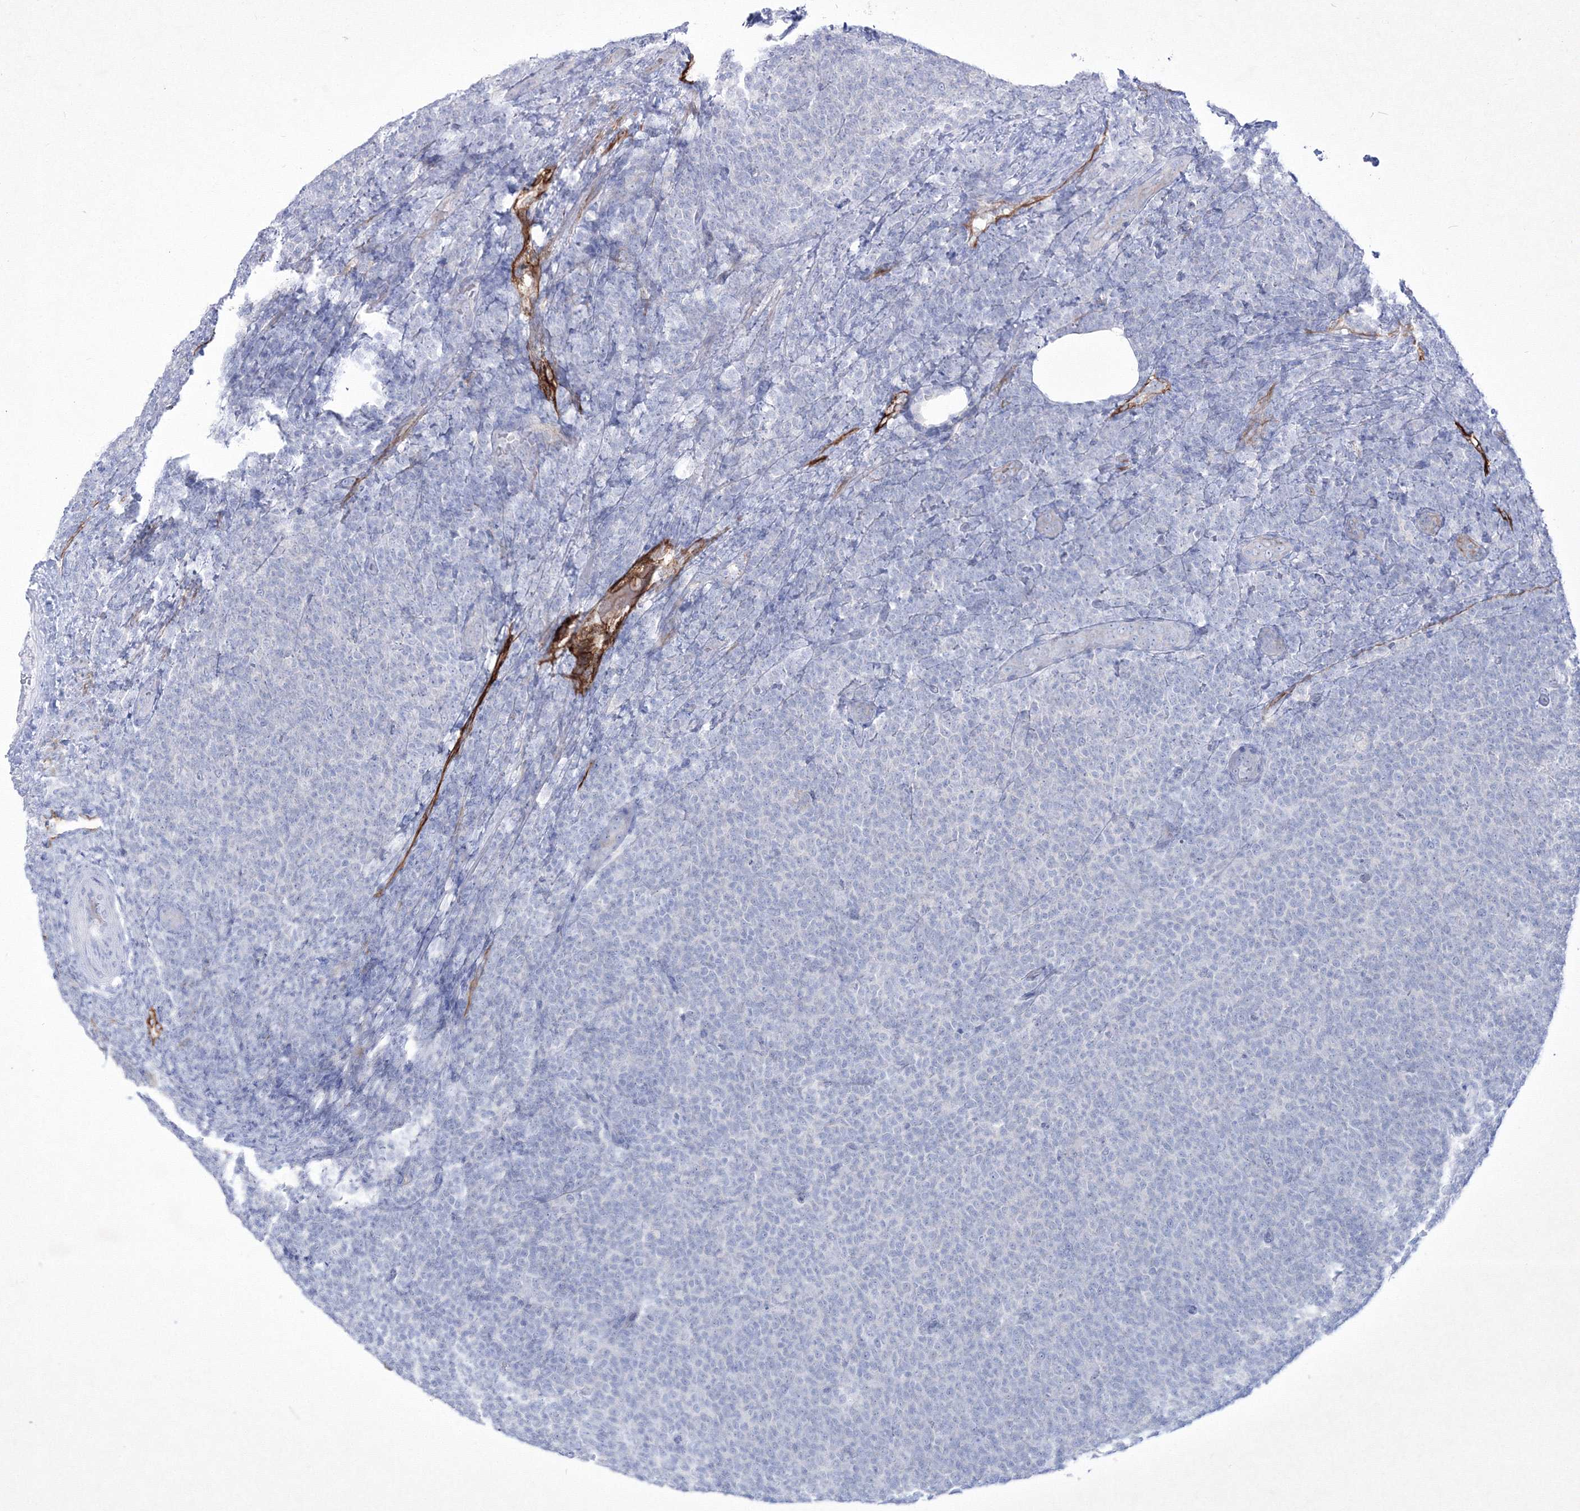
{"staining": {"intensity": "negative", "quantity": "none", "location": "none"}, "tissue": "lymphoma", "cell_type": "Tumor cells", "image_type": "cancer", "snomed": [{"axis": "morphology", "description": "Malignant lymphoma, non-Hodgkin's type, Low grade"}, {"axis": "topography", "description": "Lymph node"}], "caption": "Lymphoma was stained to show a protein in brown. There is no significant expression in tumor cells.", "gene": "TMEM139", "patient": {"sex": "male", "age": 66}}